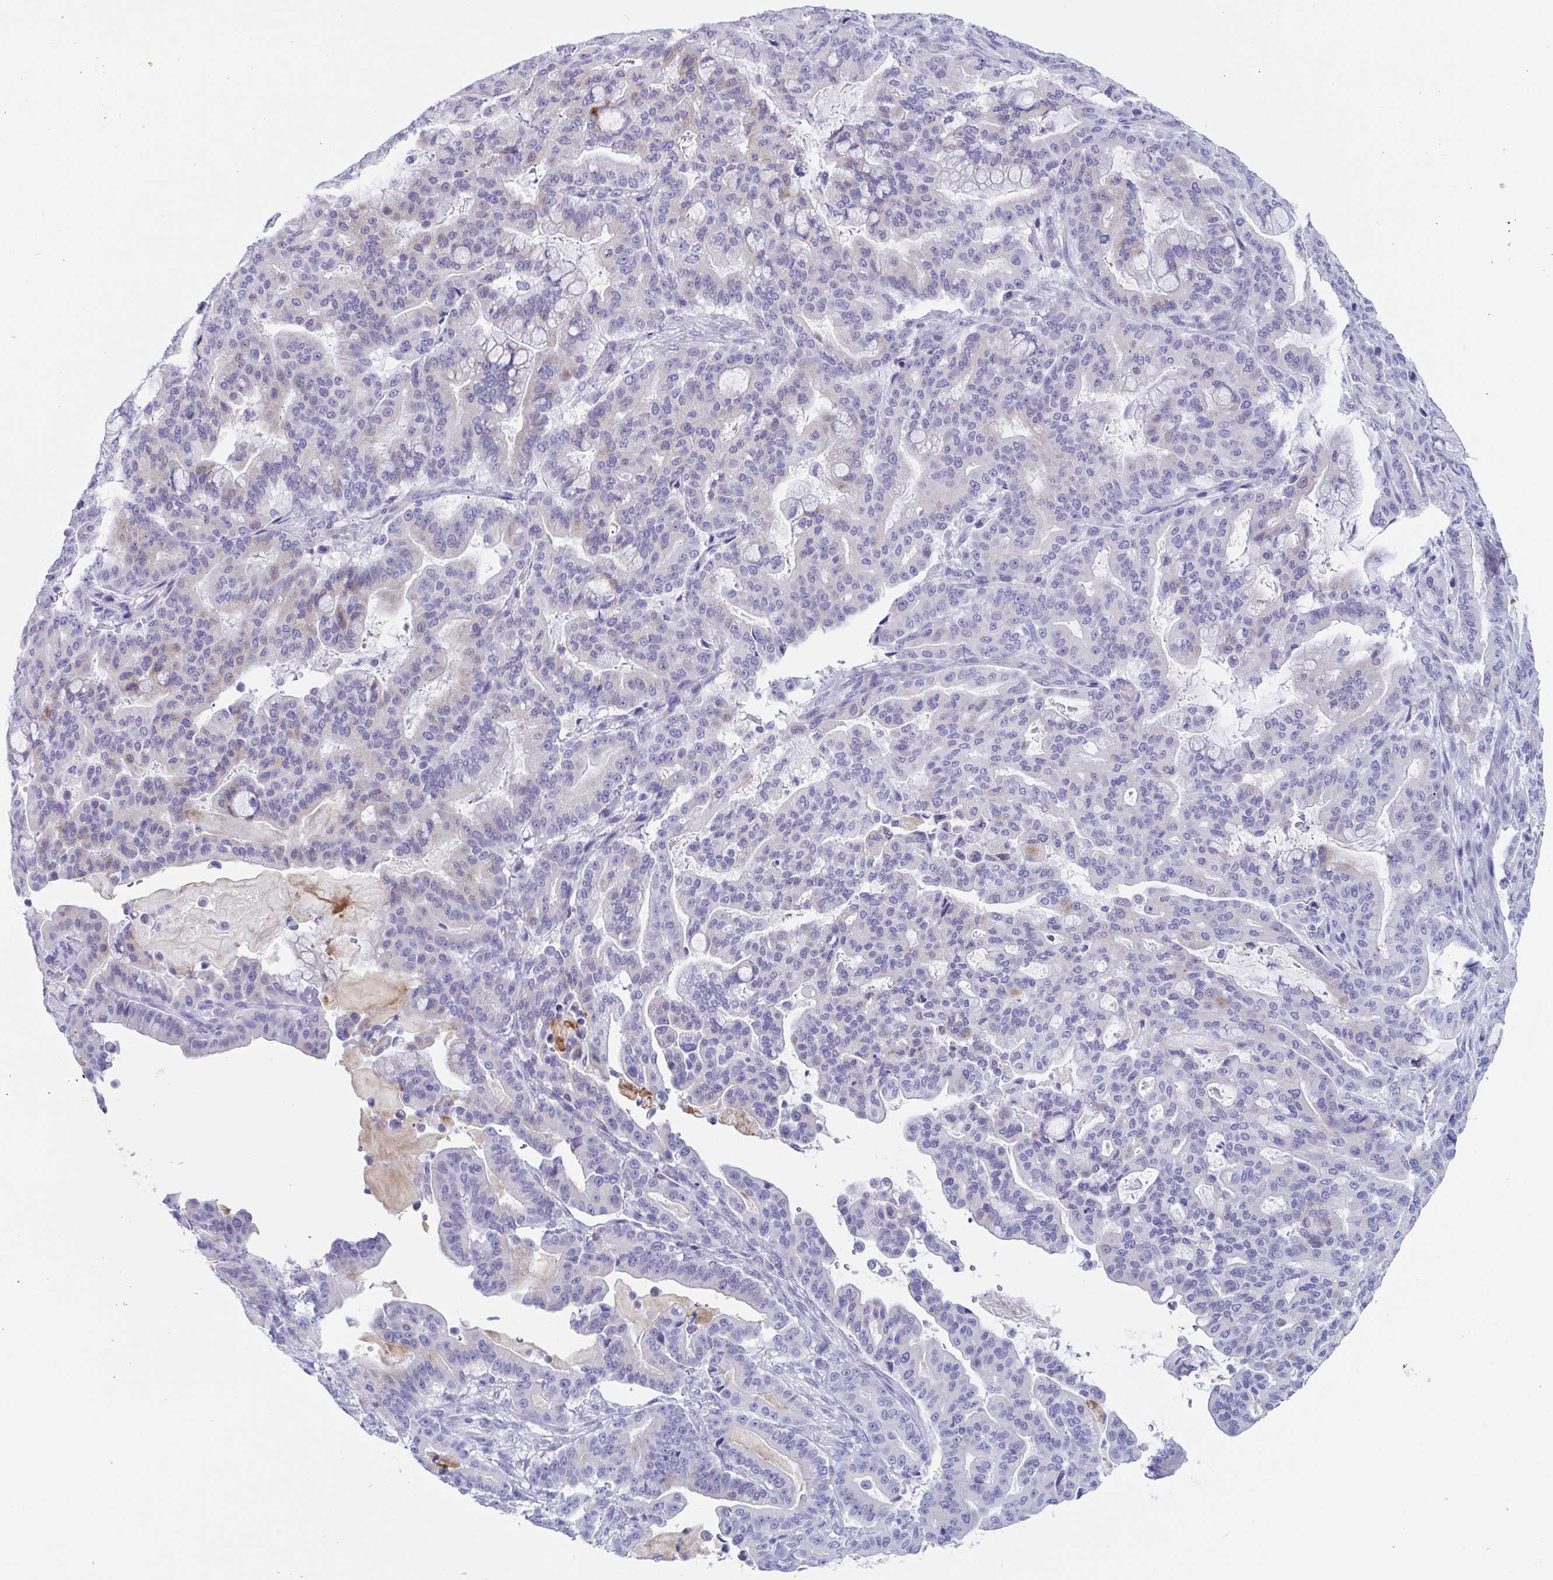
{"staining": {"intensity": "weak", "quantity": "<25%", "location": "cytoplasmic/membranous"}, "tissue": "pancreatic cancer", "cell_type": "Tumor cells", "image_type": "cancer", "snomed": [{"axis": "morphology", "description": "Adenocarcinoma, NOS"}, {"axis": "topography", "description": "Pancreas"}], "caption": "There is no significant positivity in tumor cells of adenocarcinoma (pancreatic). Nuclei are stained in blue.", "gene": "ZPBP", "patient": {"sex": "male", "age": 63}}